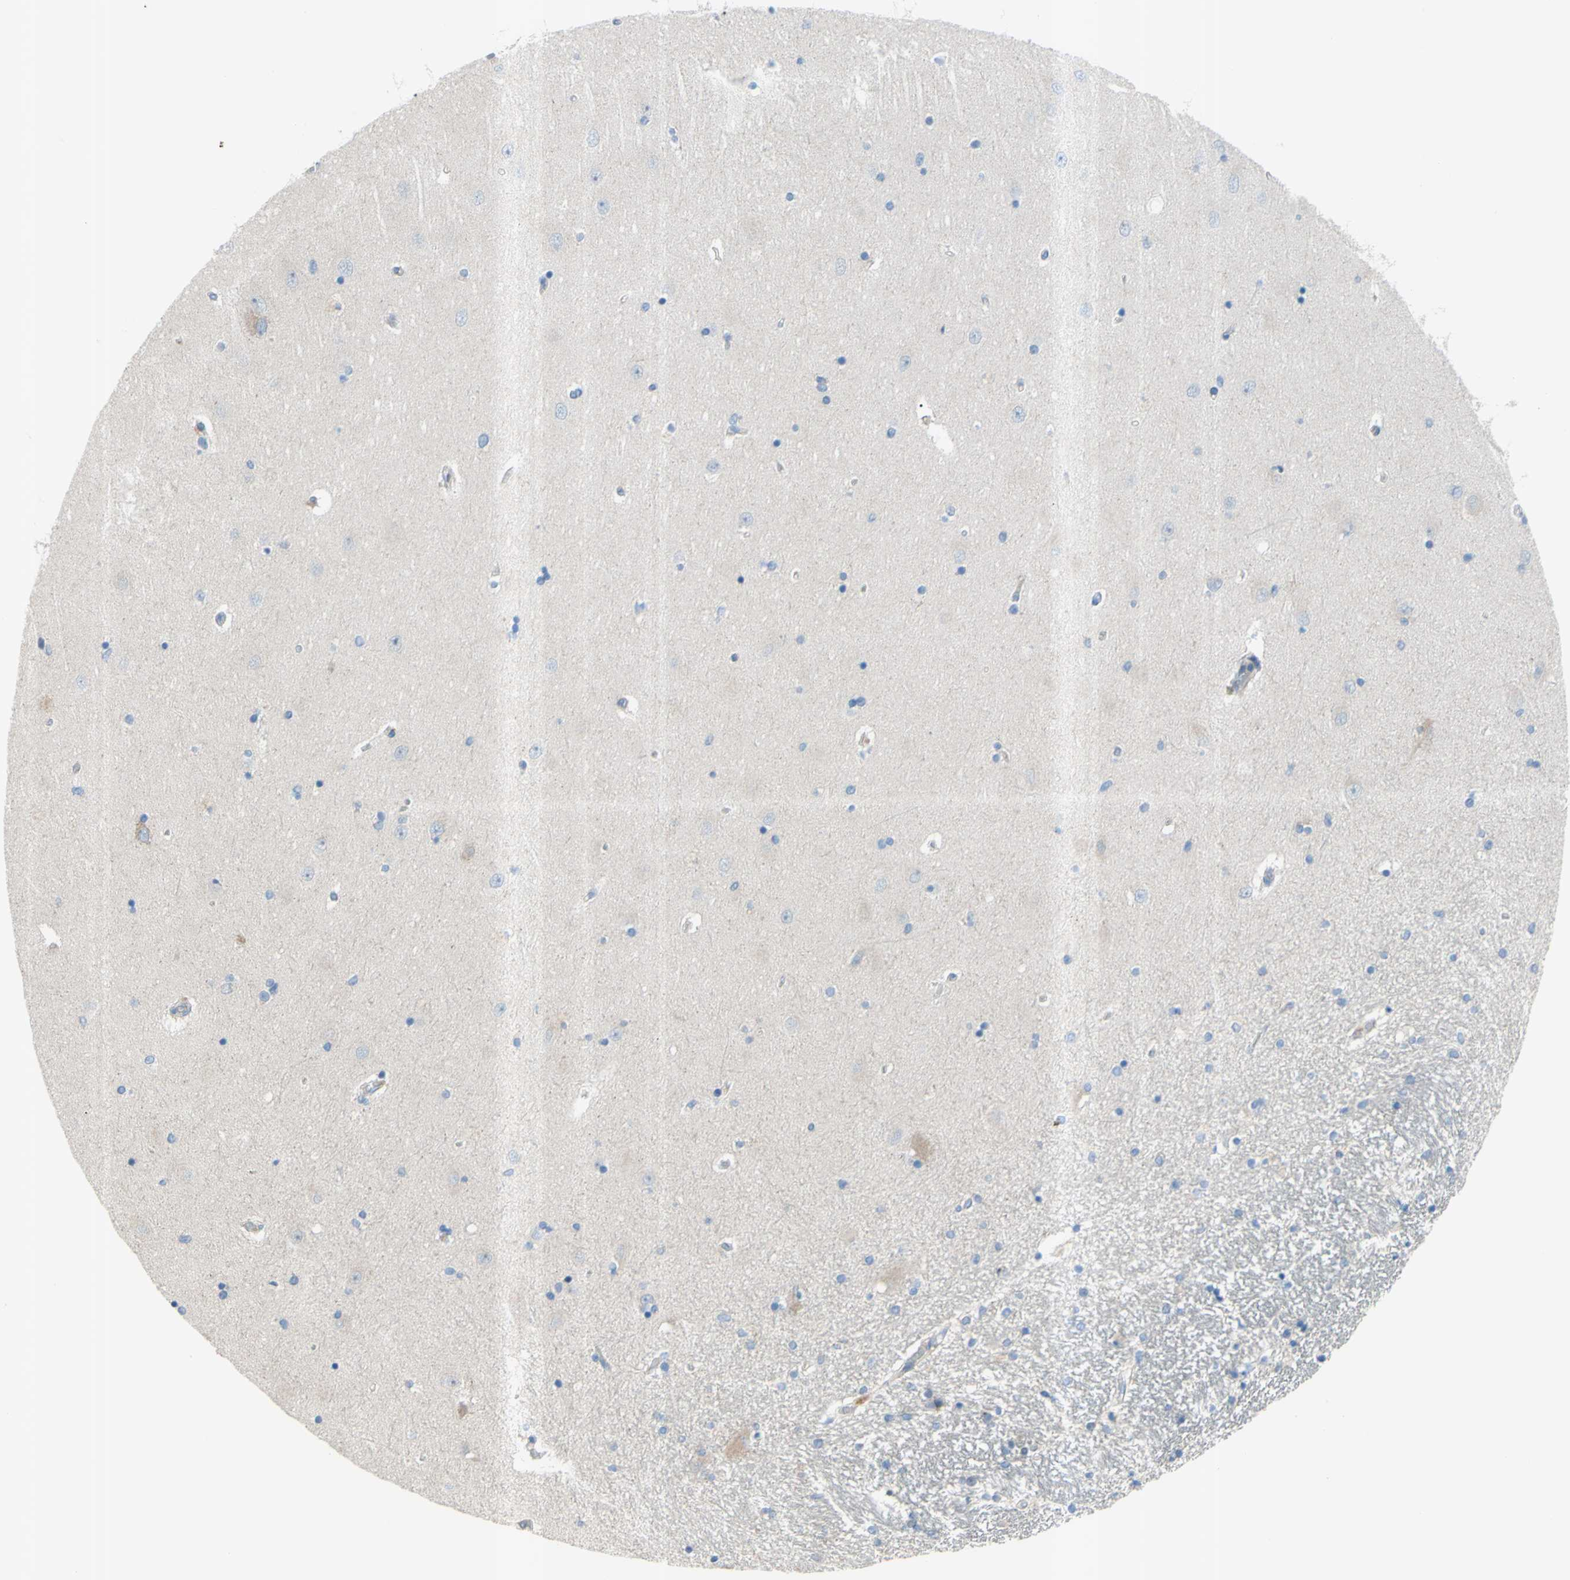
{"staining": {"intensity": "negative", "quantity": "none", "location": "none"}, "tissue": "hippocampus", "cell_type": "Glial cells", "image_type": "normal", "snomed": [{"axis": "morphology", "description": "Normal tissue, NOS"}, {"axis": "topography", "description": "Hippocampus"}], "caption": "This is a micrograph of IHC staining of benign hippocampus, which shows no positivity in glial cells. (Immunohistochemistry (ihc), brightfield microscopy, high magnification).", "gene": "PRRG2", "patient": {"sex": "female", "age": 54}}